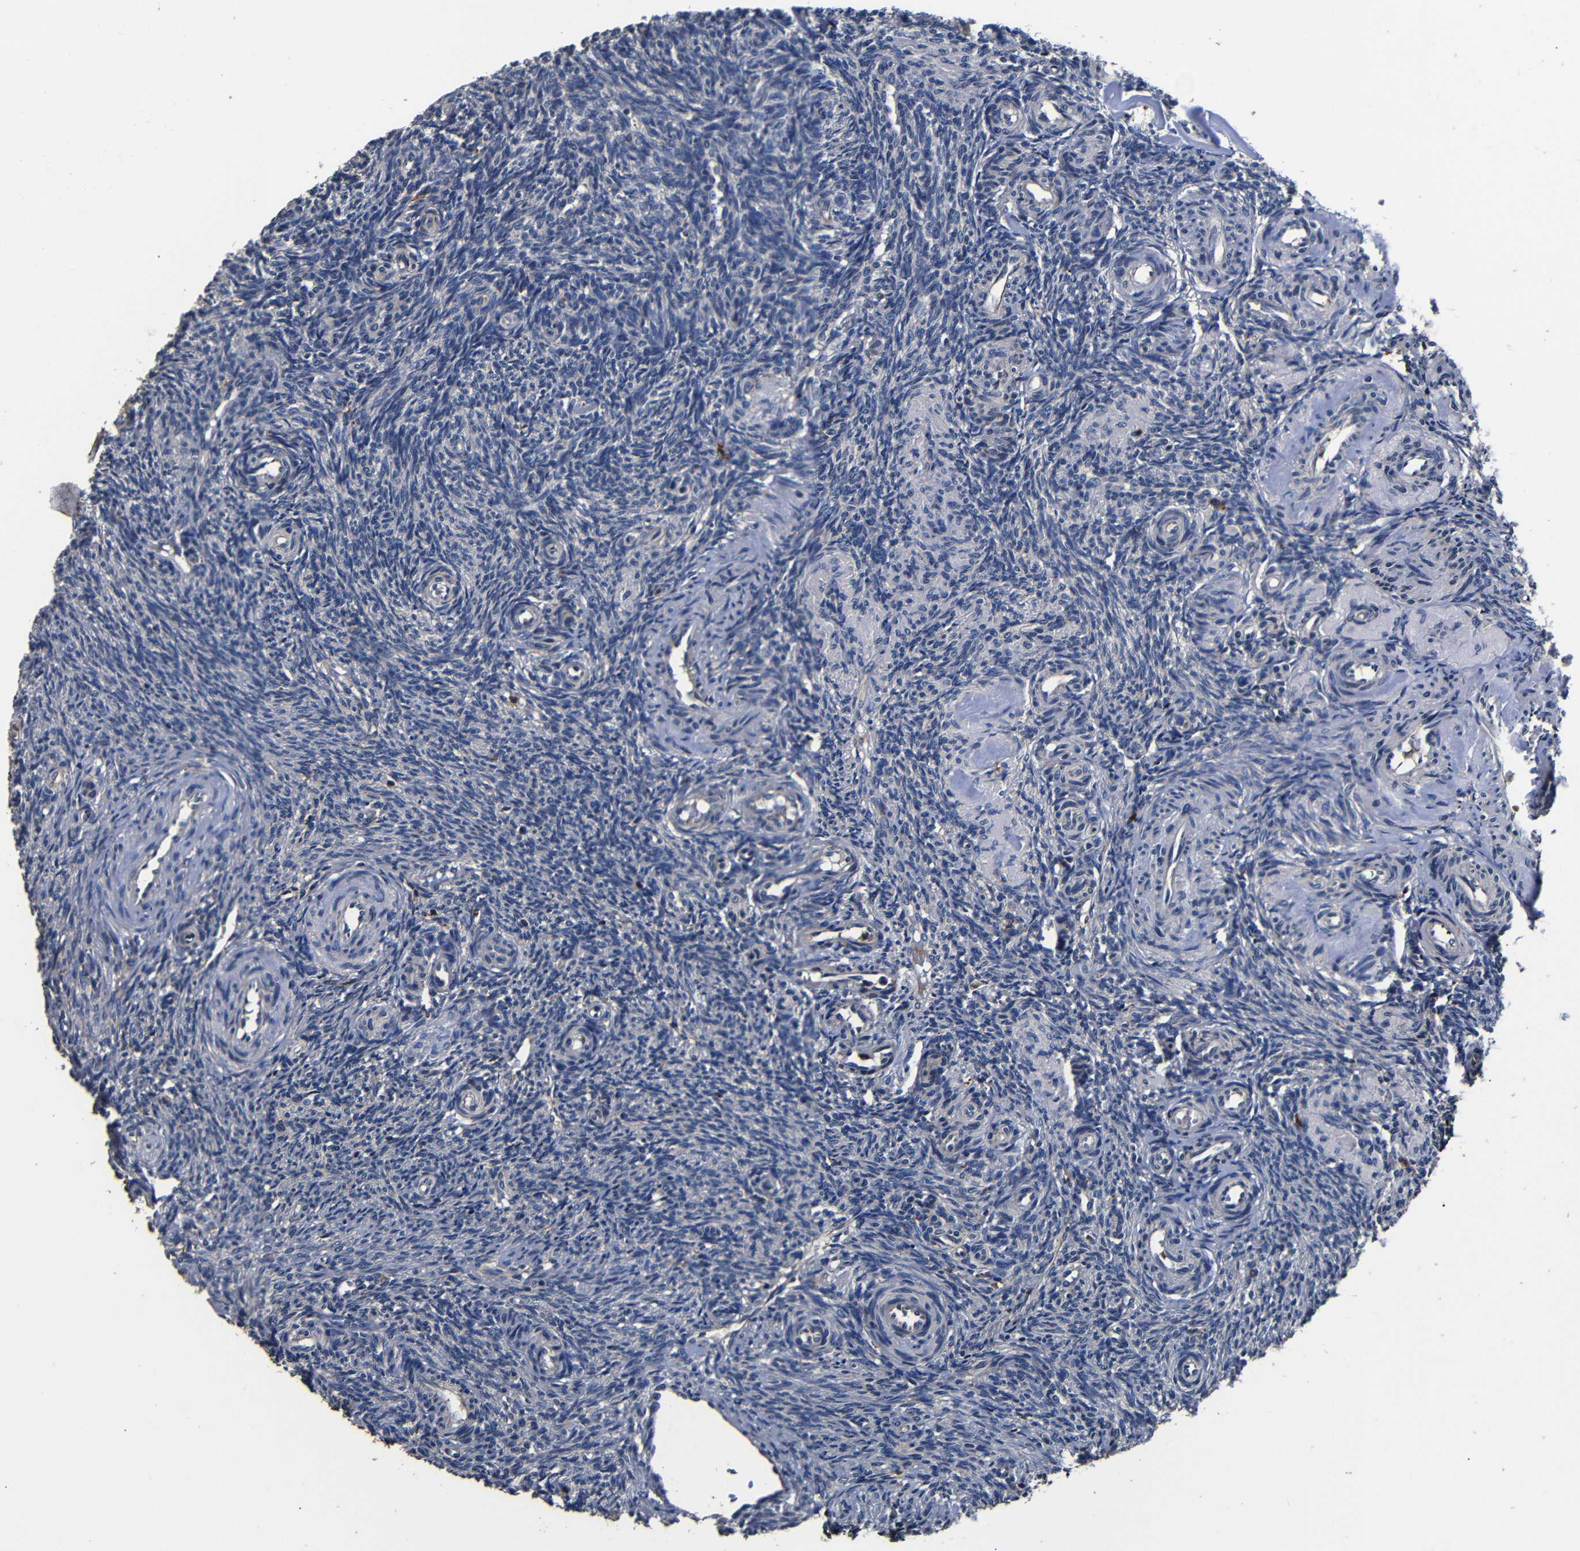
{"staining": {"intensity": "moderate", "quantity": ">75%", "location": "cytoplasmic/membranous"}, "tissue": "ovary", "cell_type": "Follicle cells", "image_type": "normal", "snomed": [{"axis": "morphology", "description": "Normal tissue, NOS"}, {"axis": "topography", "description": "Ovary"}], "caption": "Approximately >75% of follicle cells in benign ovary display moderate cytoplasmic/membranous protein expression as visualized by brown immunohistochemical staining.", "gene": "SCN9A", "patient": {"sex": "female", "age": 41}}